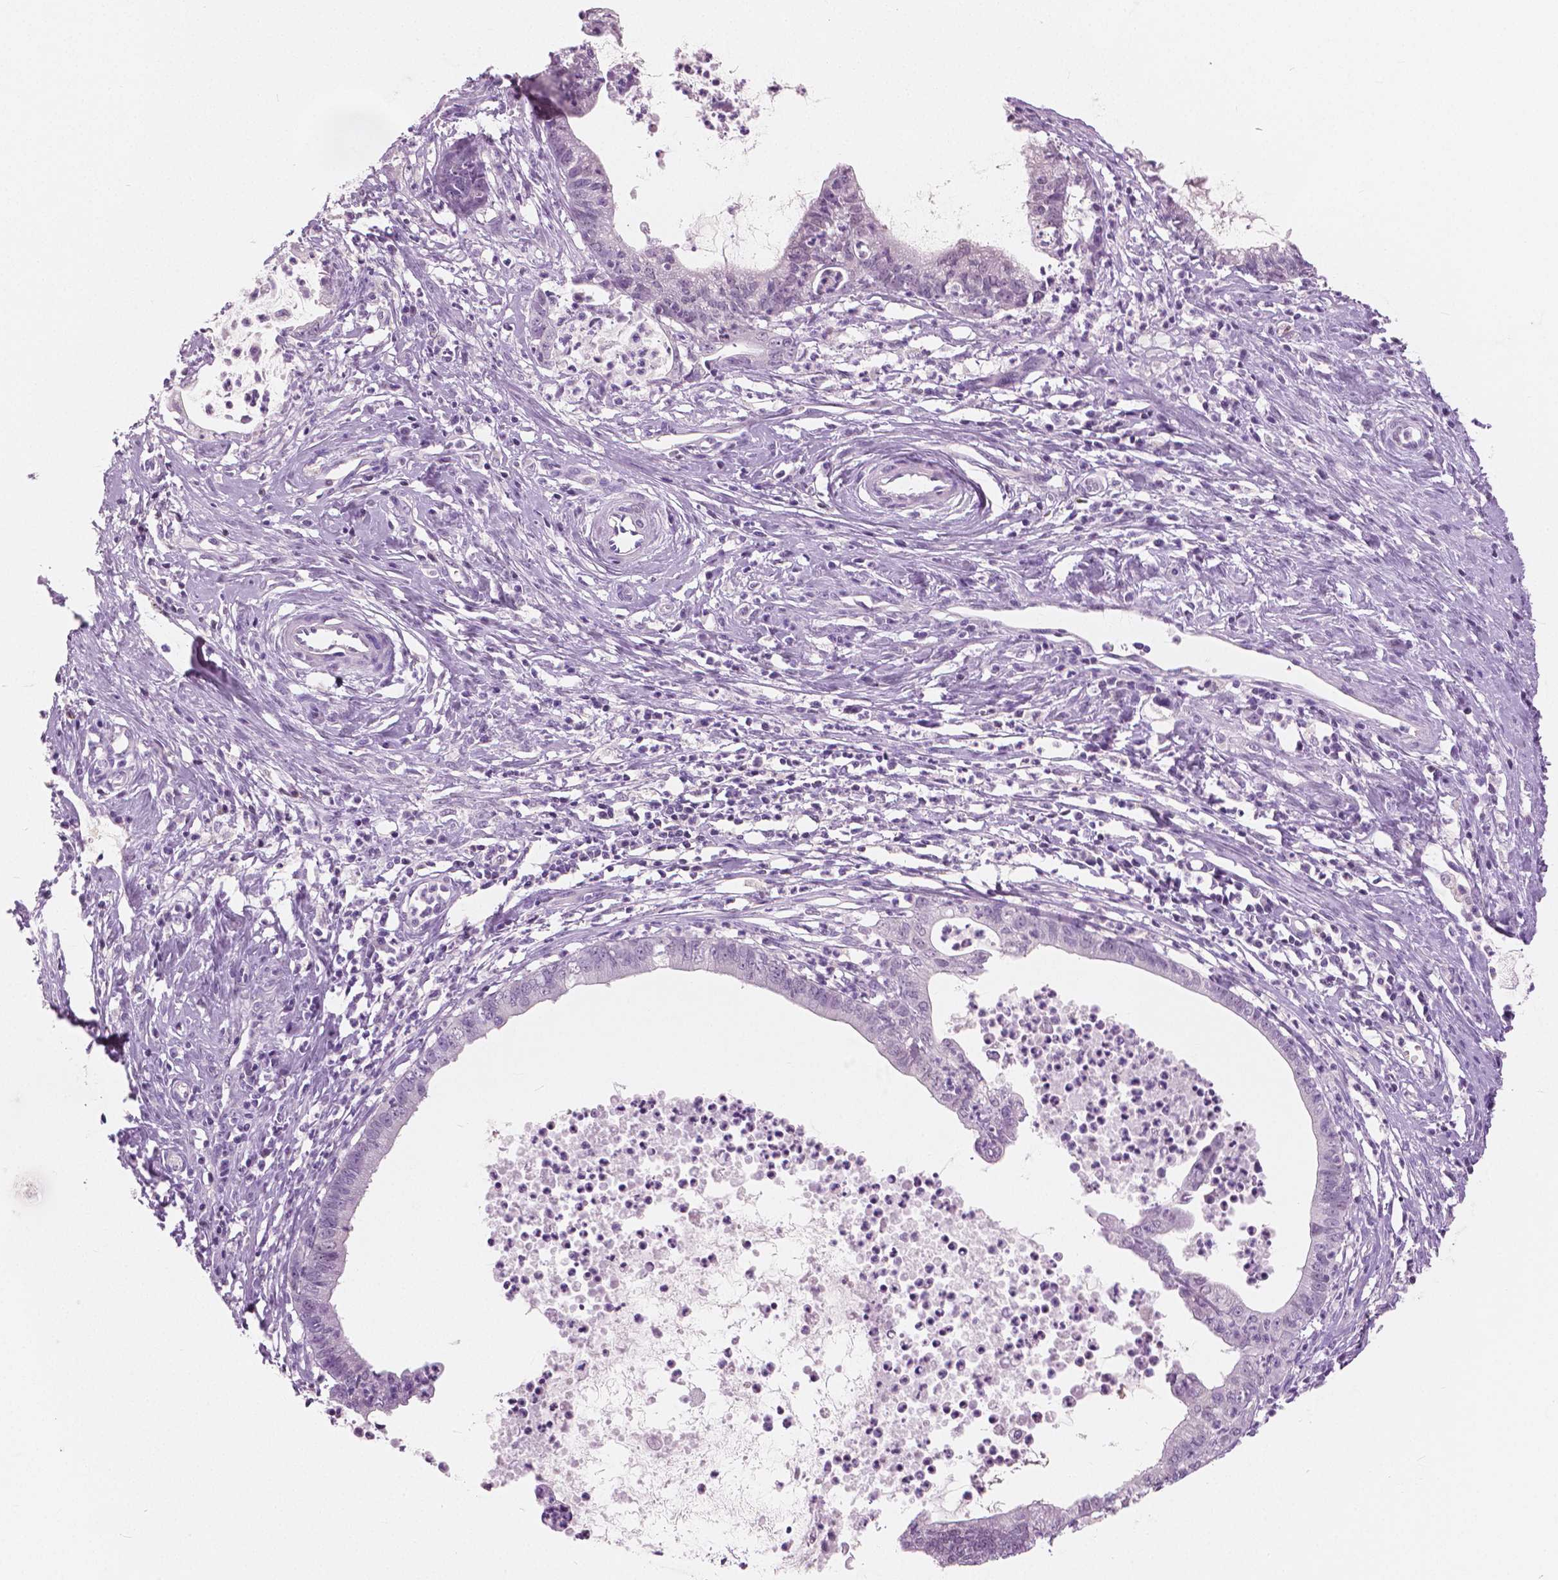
{"staining": {"intensity": "negative", "quantity": "none", "location": "none"}, "tissue": "cervical cancer", "cell_type": "Tumor cells", "image_type": "cancer", "snomed": [{"axis": "morphology", "description": "Normal tissue, NOS"}, {"axis": "morphology", "description": "Adenocarcinoma, NOS"}, {"axis": "topography", "description": "Cervix"}], "caption": "DAB immunohistochemical staining of cervical cancer (adenocarcinoma) shows no significant expression in tumor cells.", "gene": "GALM", "patient": {"sex": "female", "age": 38}}